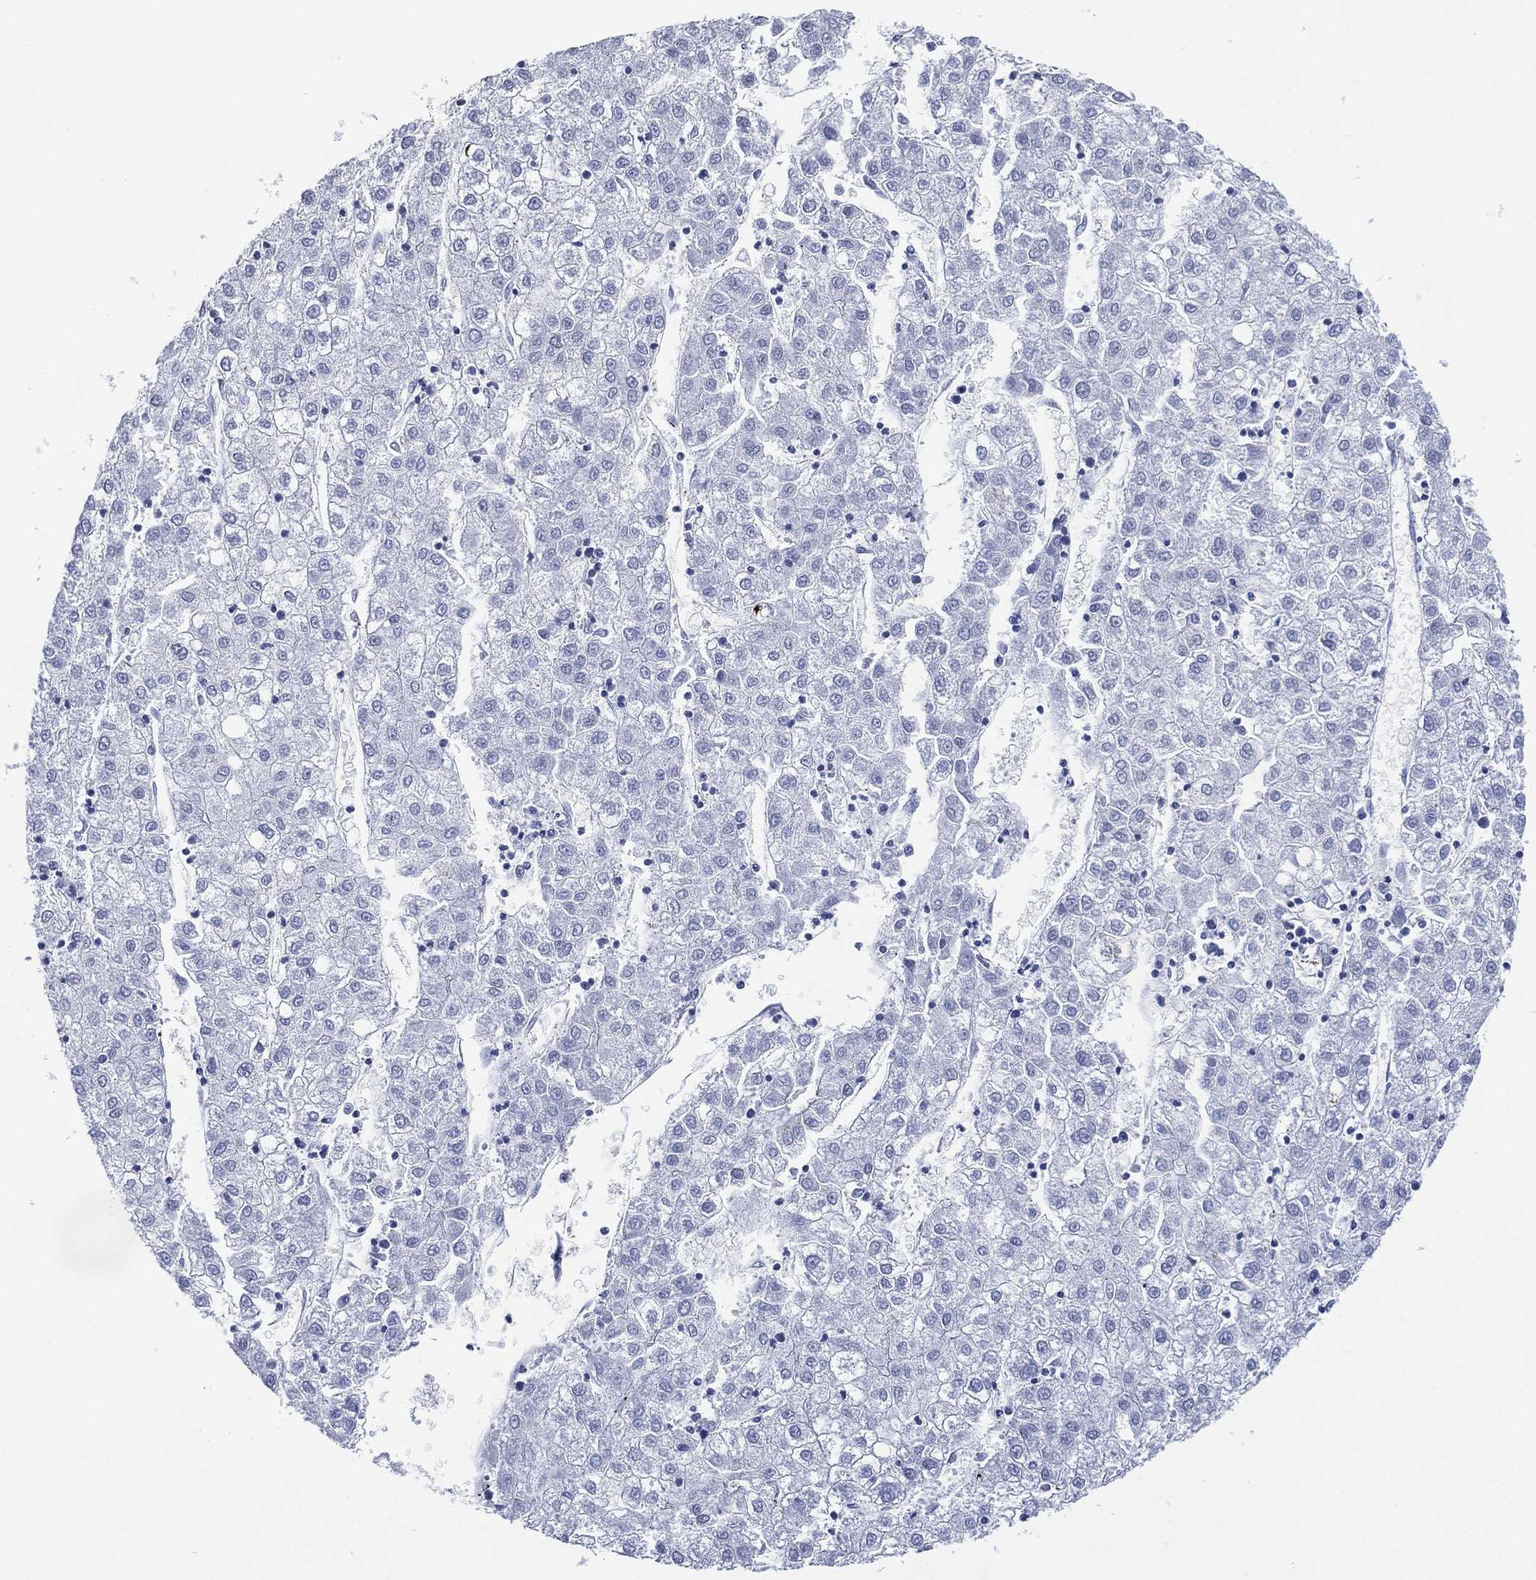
{"staining": {"intensity": "negative", "quantity": "none", "location": "none"}, "tissue": "liver cancer", "cell_type": "Tumor cells", "image_type": "cancer", "snomed": [{"axis": "morphology", "description": "Carcinoma, Hepatocellular, NOS"}, {"axis": "topography", "description": "Liver"}], "caption": "Tumor cells are negative for protein expression in human hepatocellular carcinoma (liver).", "gene": "TMEM247", "patient": {"sex": "male", "age": 72}}